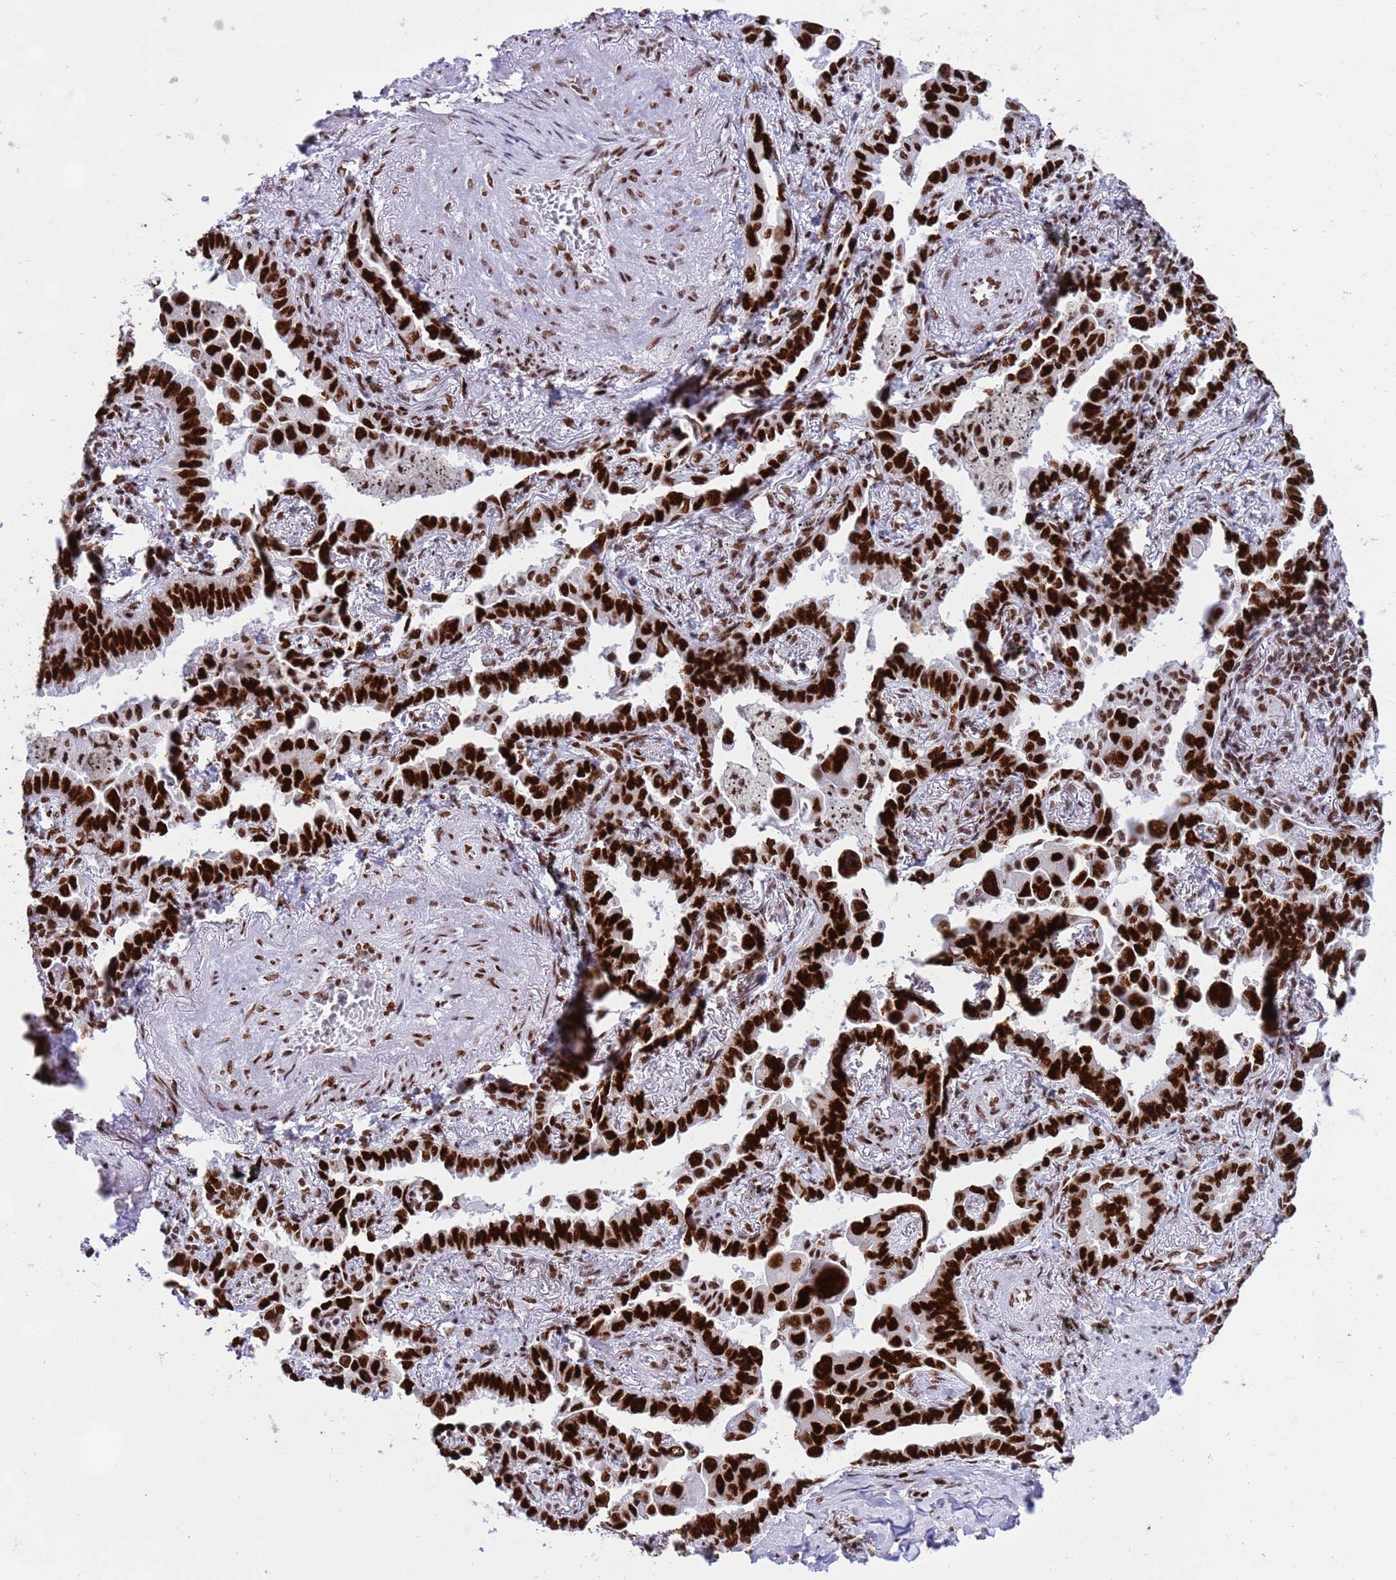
{"staining": {"intensity": "strong", "quantity": ">75%", "location": "nuclear"}, "tissue": "lung cancer", "cell_type": "Tumor cells", "image_type": "cancer", "snomed": [{"axis": "morphology", "description": "Adenocarcinoma, NOS"}, {"axis": "topography", "description": "Lung"}], "caption": "Protein staining displays strong nuclear expression in approximately >75% of tumor cells in lung cancer (adenocarcinoma).", "gene": "RALY", "patient": {"sex": "male", "age": 67}}